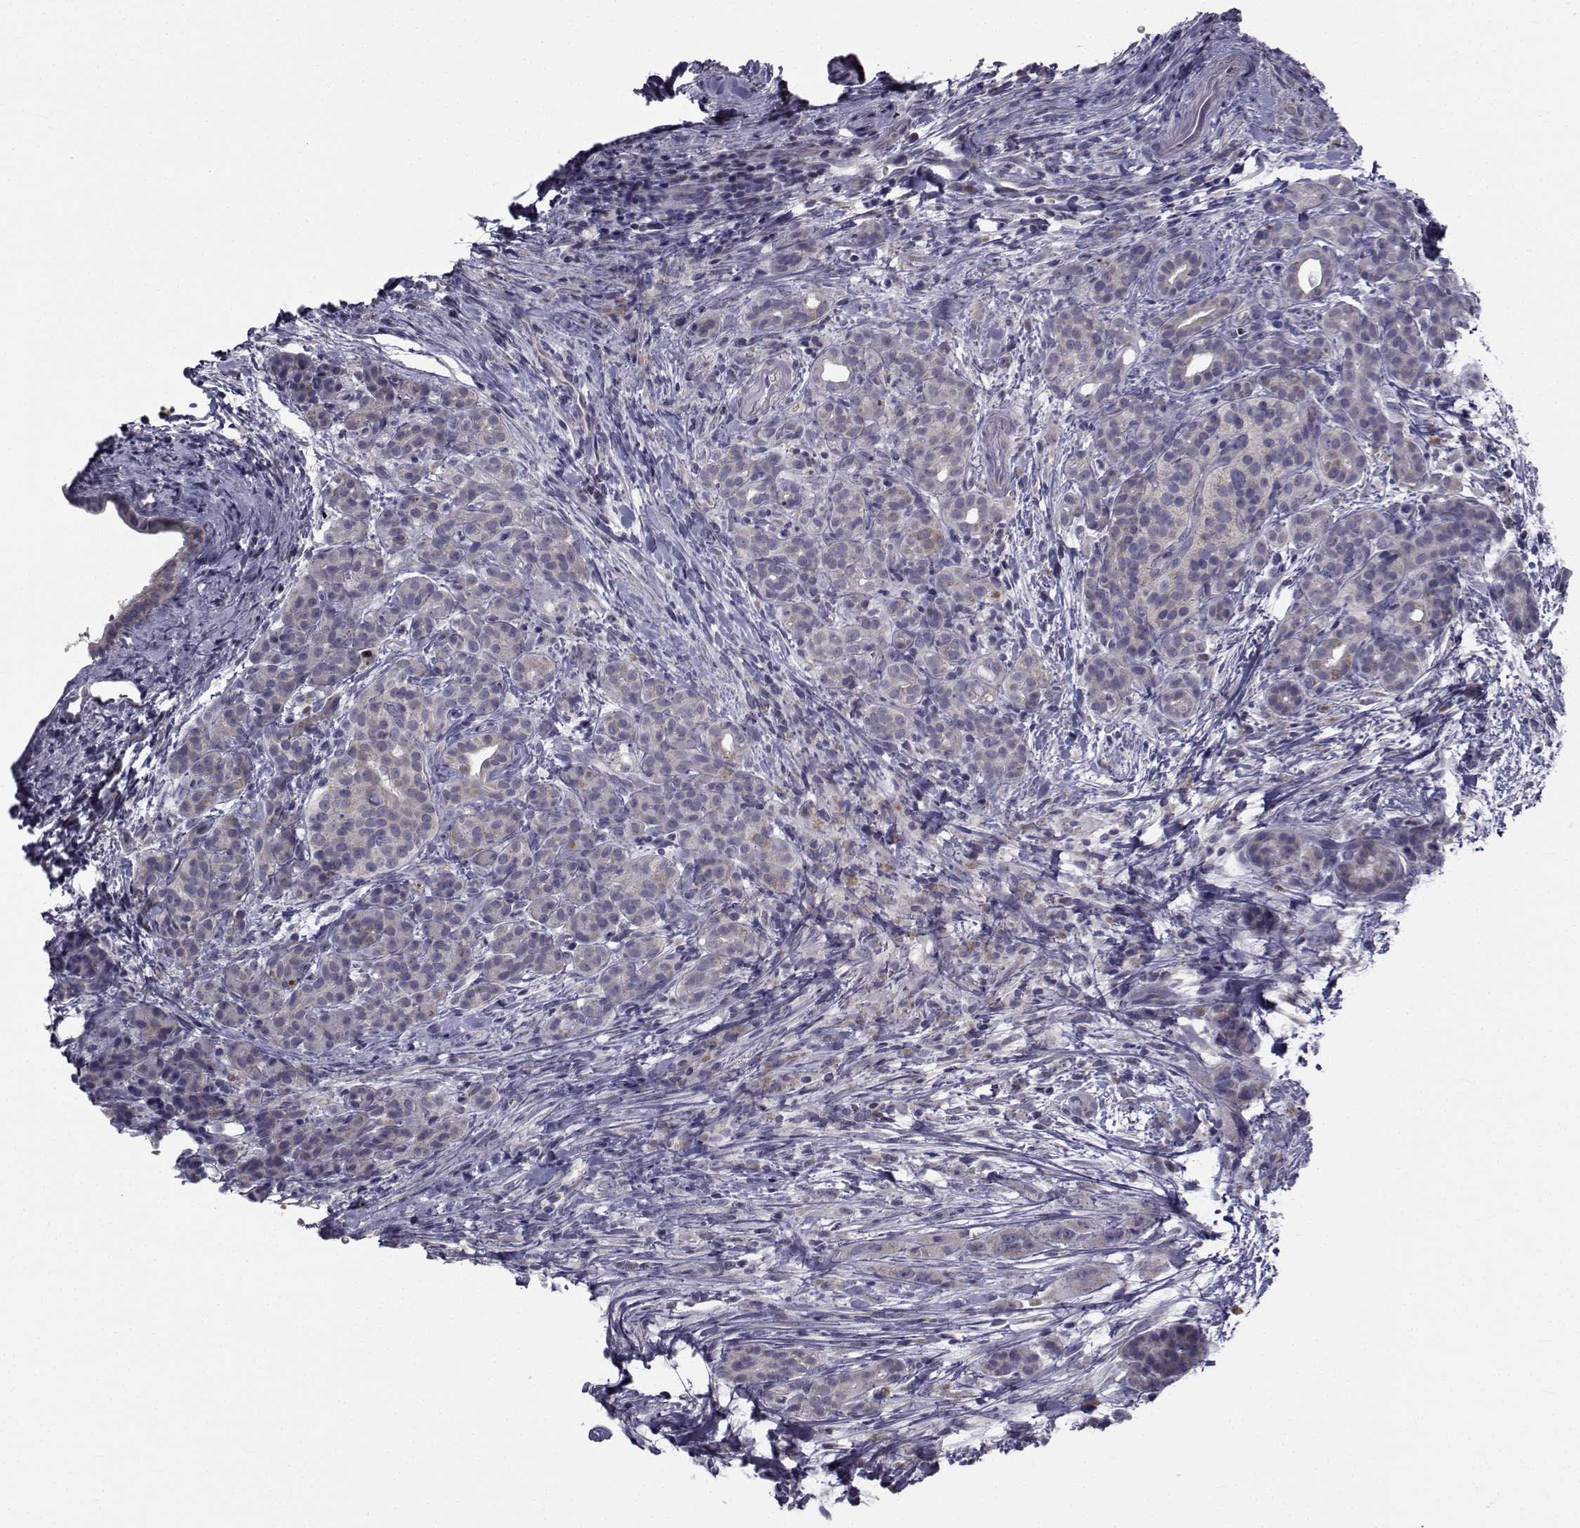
{"staining": {"intensity": "negative", "quantity": "none", "location": "none"}, "tissue": "pancreatic cancer", "cell_type": "Tumor cells", "image_type": "cancer", "snomed": [{"axis": "morphology", "description": "Adenocarcinoma, NOS"}, {"axis": "topography", "description": "Pancreas"}], "caption": "This micrograph is of adenocarcinoma (pancreatic) stained with IHC to label a protein in brown with the nuclei are counter-stained blue. There is no expression in tumor cells. The staining is performed using DAB (3,3'-diaminobenzidine) brown chromogen with nuclei counter-stained in using hematoxylin.", "gene": "ANGPT1", "patient": {"sex": "male", "age": 44}}